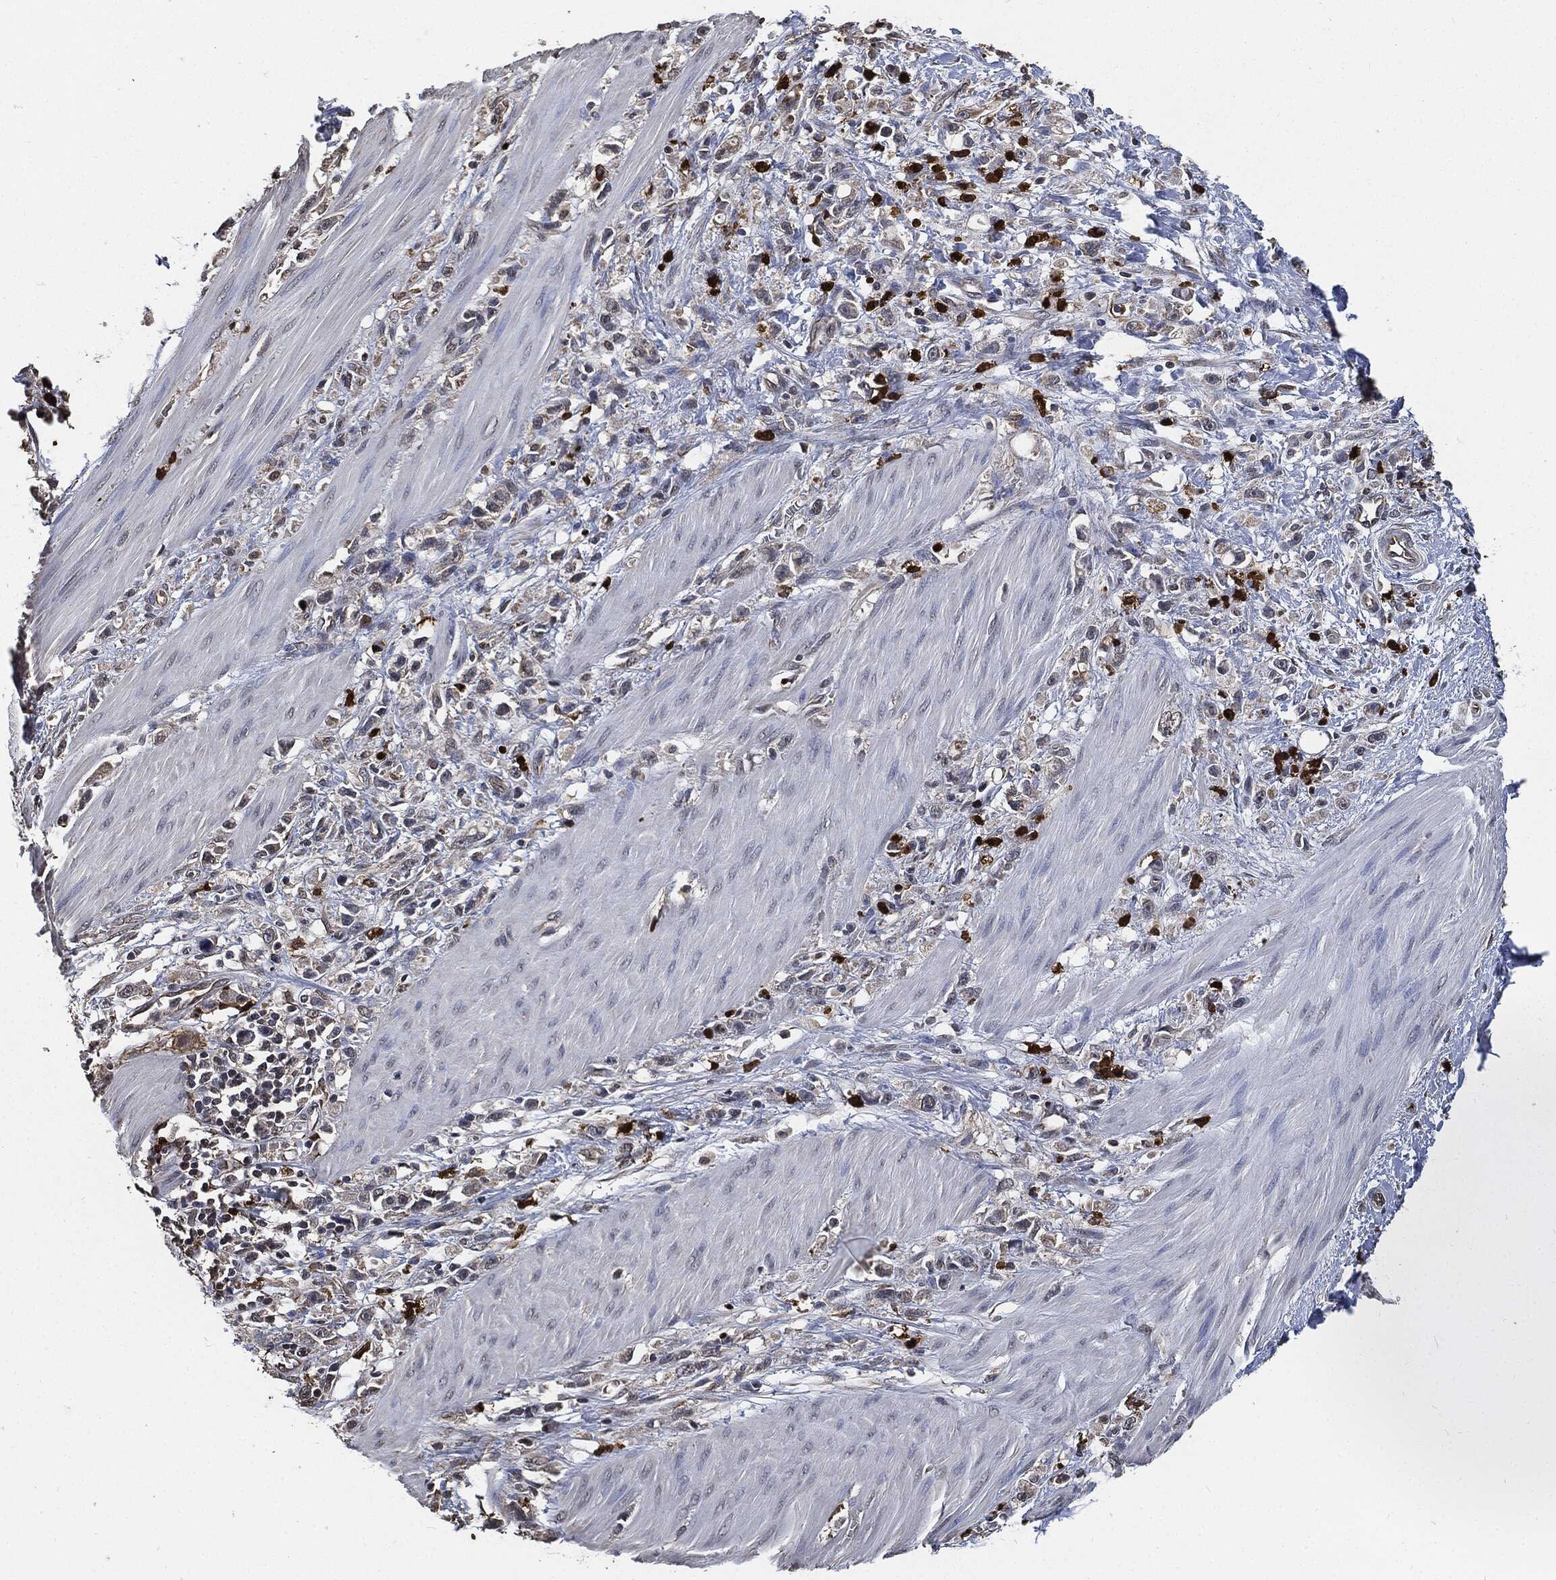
{"staining": {"intensity": "negative", "quantity": "none", "location": "none"}, "tissue": "stomach cancer", "cell_type": "Tumor cells", "image_type": "cancer", "snomed": [{"axis": "morphology", "description": "Adenocarcinoma, NOS"}, {"axis": "topography", "description": "Stomach"}], "caption": "Tumor cells are negative for protein expression in human stomach cancer (adenocarcinoma).", "gene": "S100A9", "patient": {"sex": "female", "age": 59}}